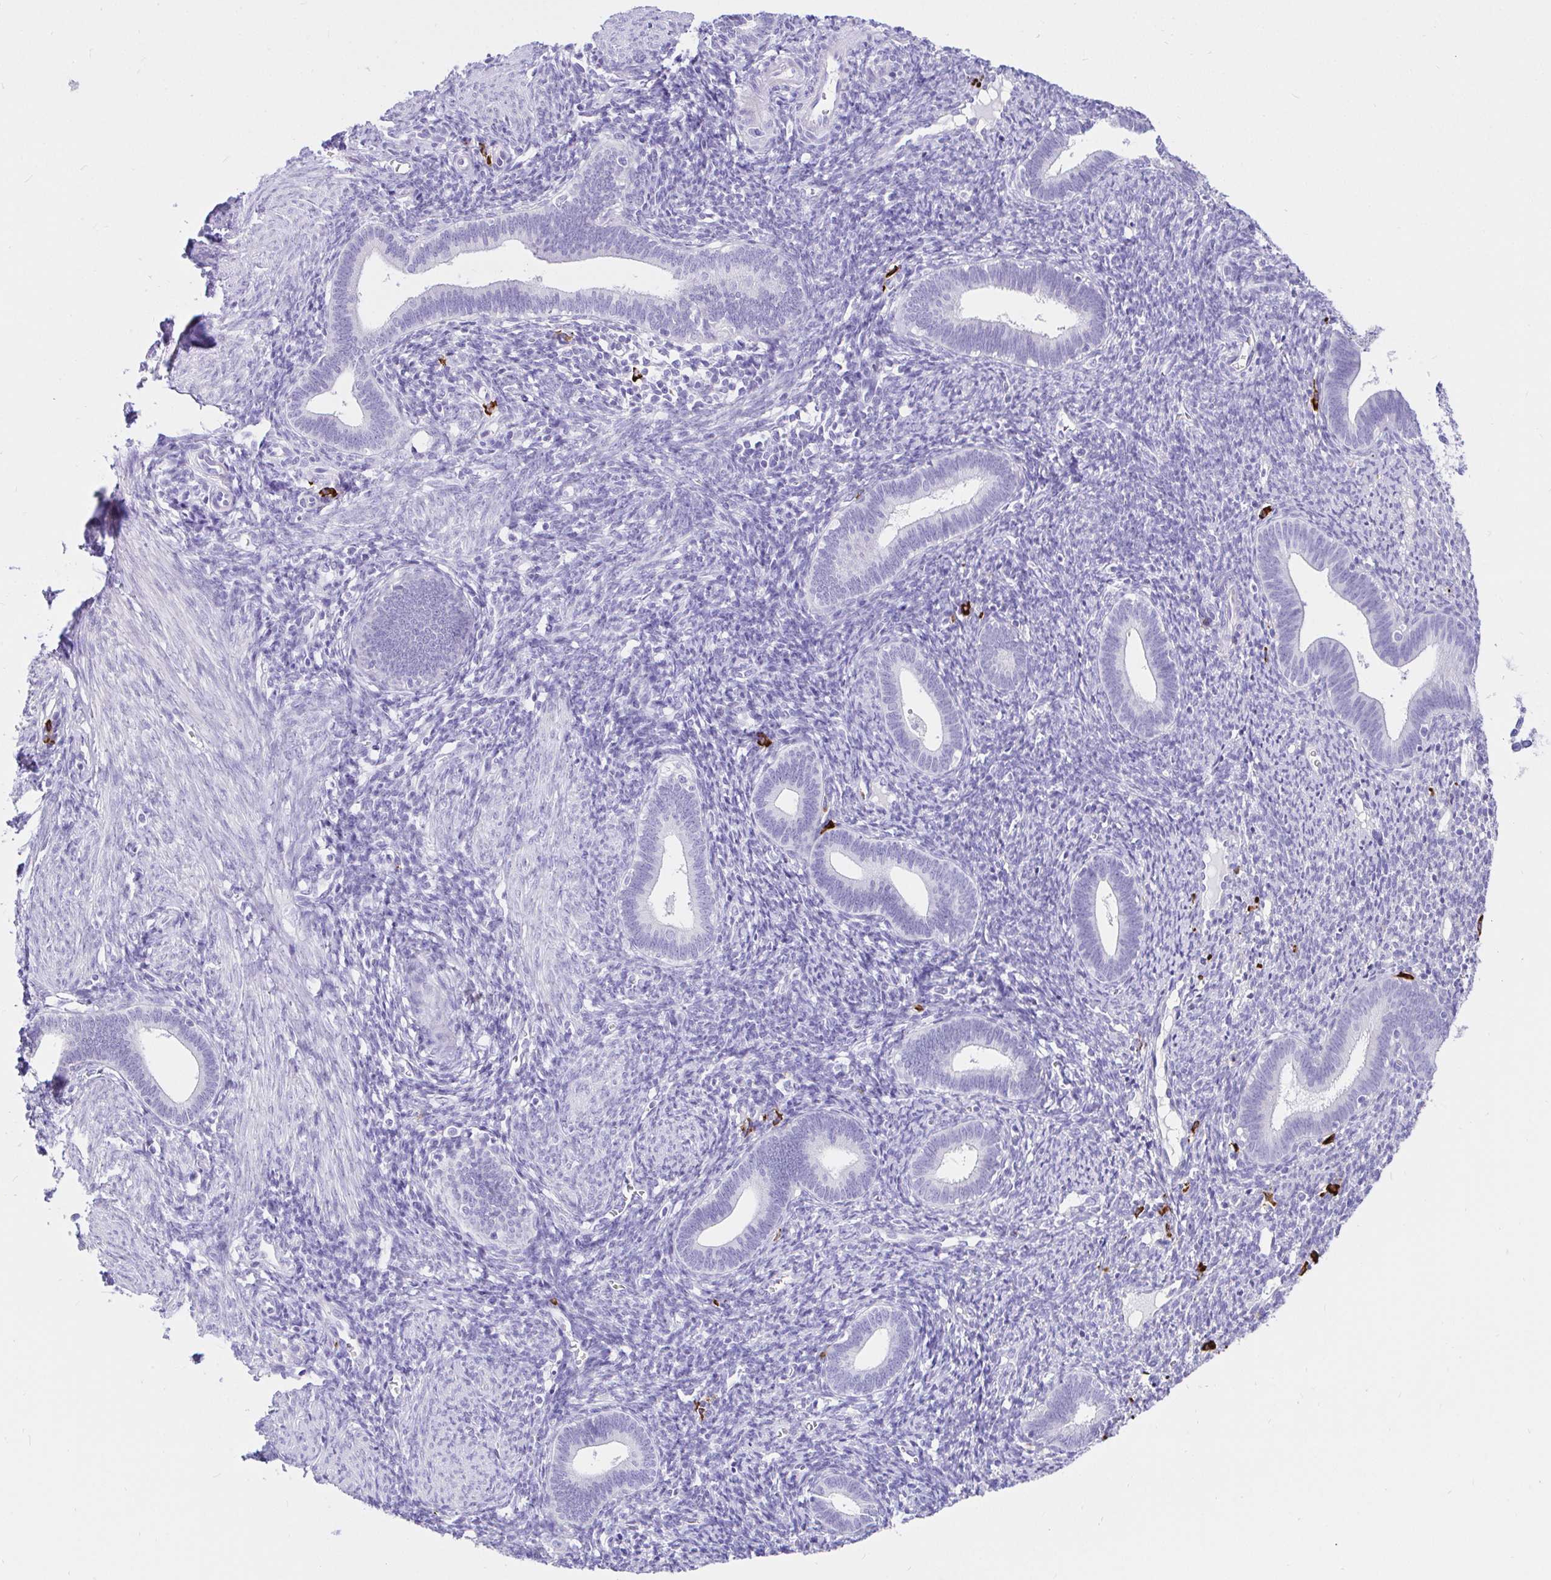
{"staining": {"intensity": "negative", "quantity": "none", "location": "none"}, "tissue": "endometrium", "cell_type": "Cells in endometrial stroma", "image_type": "normal", "snomed": [{"axis": "morphology", "description": "Normal tissue, NOS"}, {"axis": "topography", "description": "Endometrium"}], "caption": "Protein analysis of unremarkable endometrium reveals no significant staining in cells in endometrial stroma.", "gene": "CCDC62", "patient": {"sex": "female", "age": 41}}